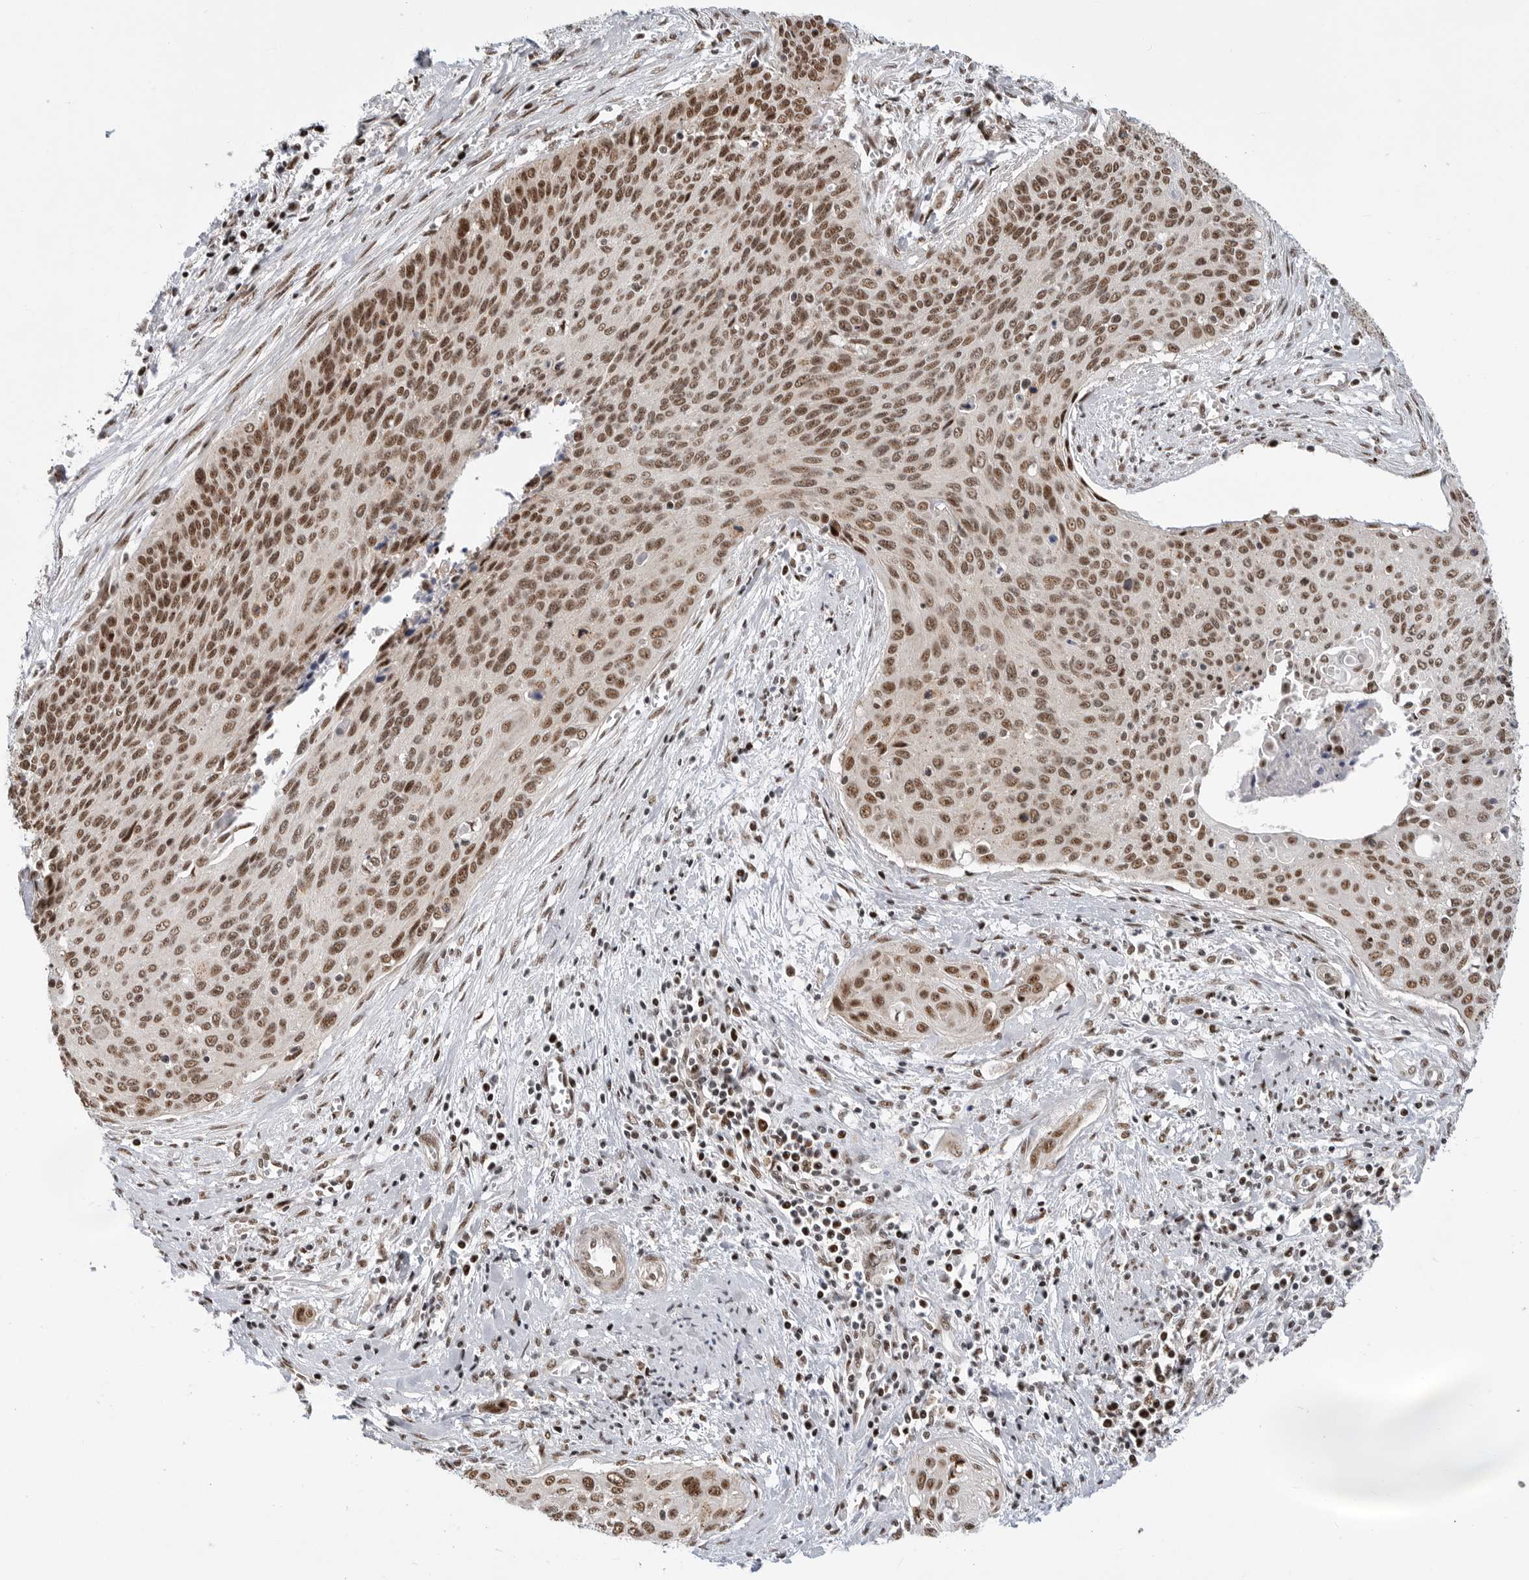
{"staining": {"intensity": "moderate", "quantity": ">75%", "location": "nuclear"}, "tissue": "cervical cancer", "cell_type": "Tumor cells", "image_type": "cancer", "snomed": [{"axis": "morphology", "description": "Squamous cell carcinoma, NOS"}, {"axis": "topography", "description": "Cervix"}], "caption": "Immunohistochemical staining of cervical squamous cell carcinoma demonstrates moderate nuclear protein staining in approximately >75% of tumor cells.", "gene": "GPATCH2", "patient": {"sex": "female", "age": 55}}